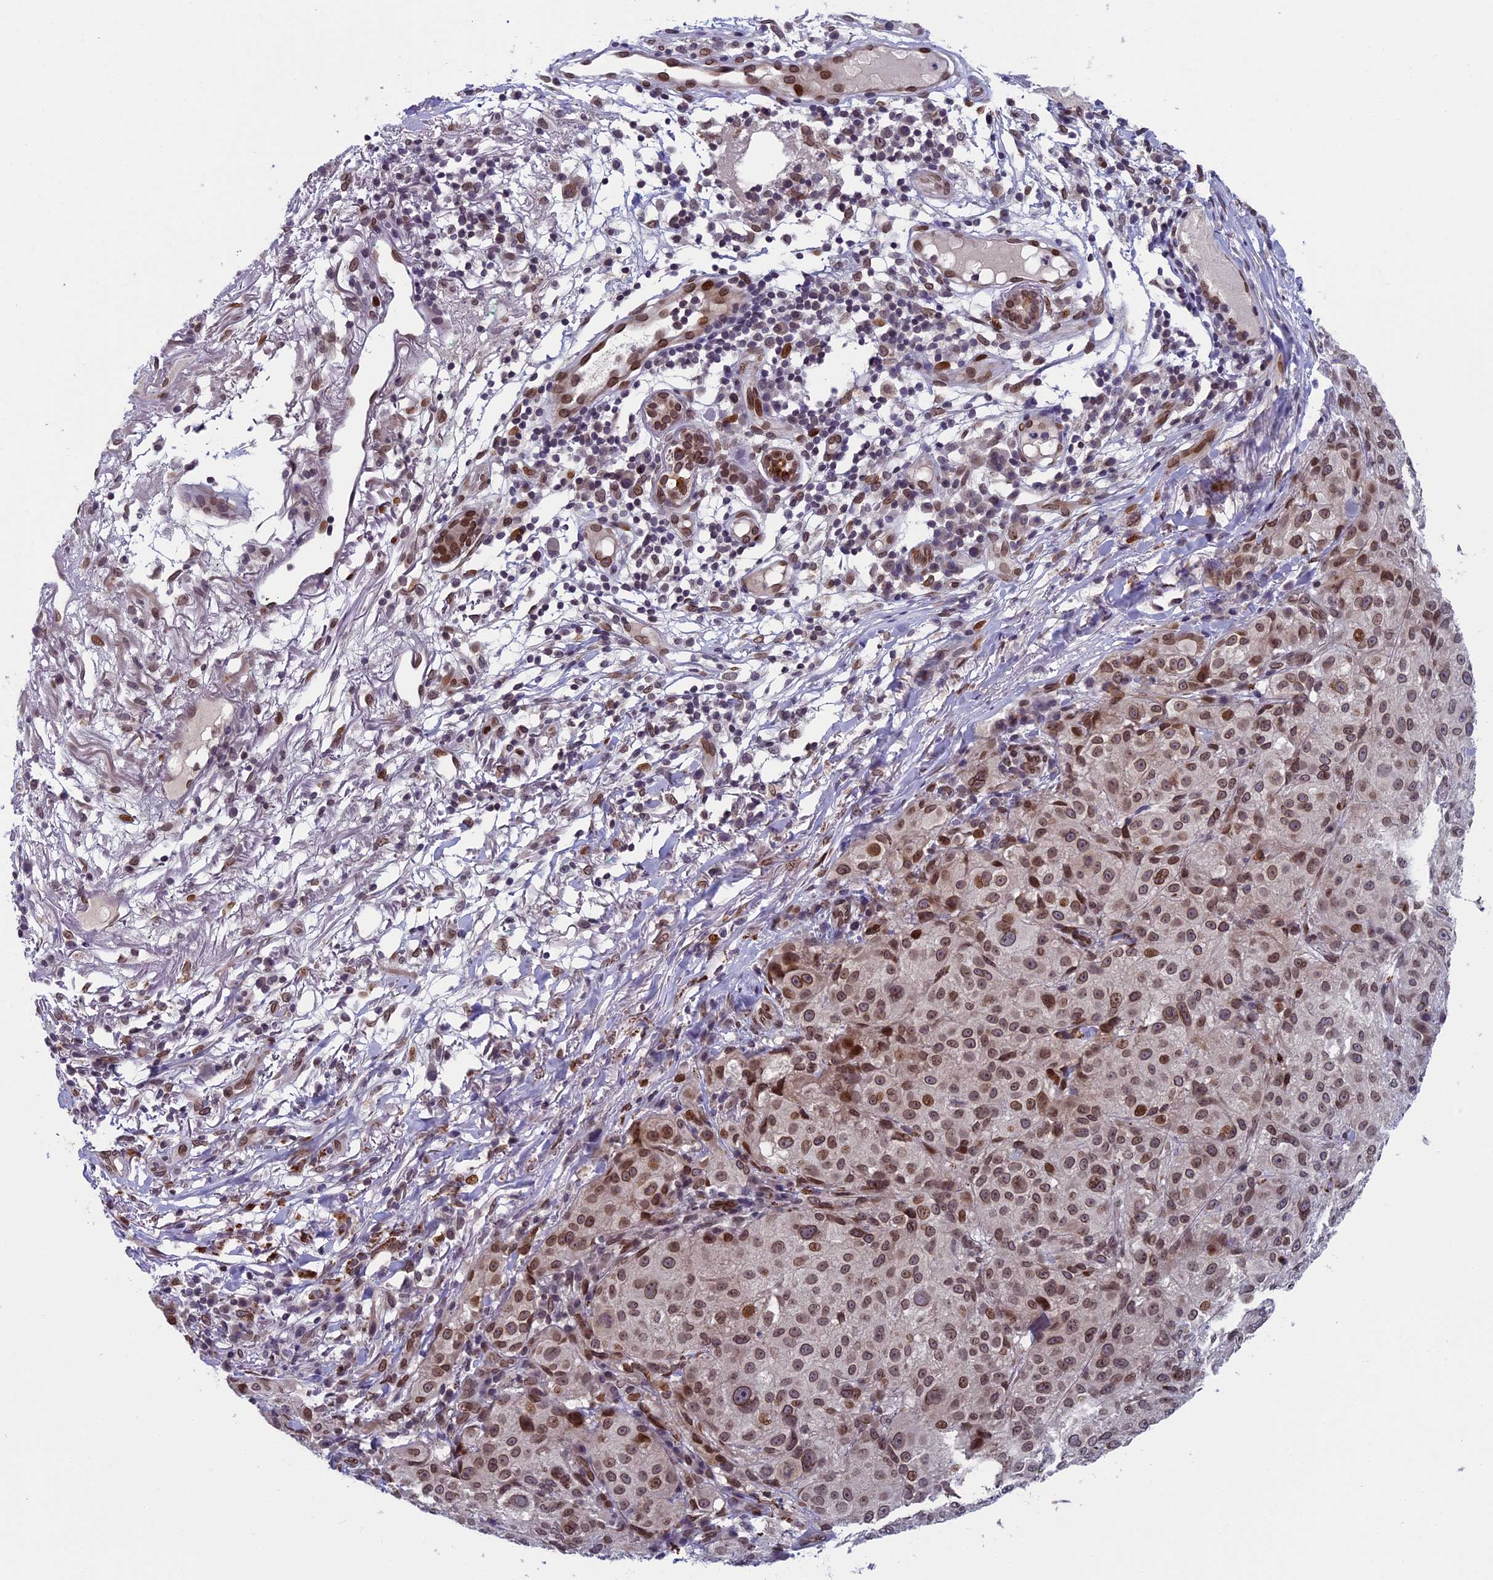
{"staining": {"intensity": "moderate", "quantity": ">75%", "location": "cytoplasmic/membranous,nuclear"}, "tissue": "melanoma", "cell_type": "Tumor cells", "image_type": "cancer", "snomed": [{"axis": "morphology", "description": "Necrosis, NOS"}, {"axis": "morphology", "description": "Malignant melanoma, NOS"}, {"axis": "topography", "description": "Skin"}], "caption": "Immunohistochemistry micrograph of neoplastic tissue: human melanoma stained using IHC exhibits medium levels of moderate protein expression localized specifically in the cytoplasmic/membranous and nuclear of tumor cells, appearing as a cytoplasmic/membranous and nuclear brown color.", "gene": "GPSM1", "patient": {"sex": "female", "age": 87}}